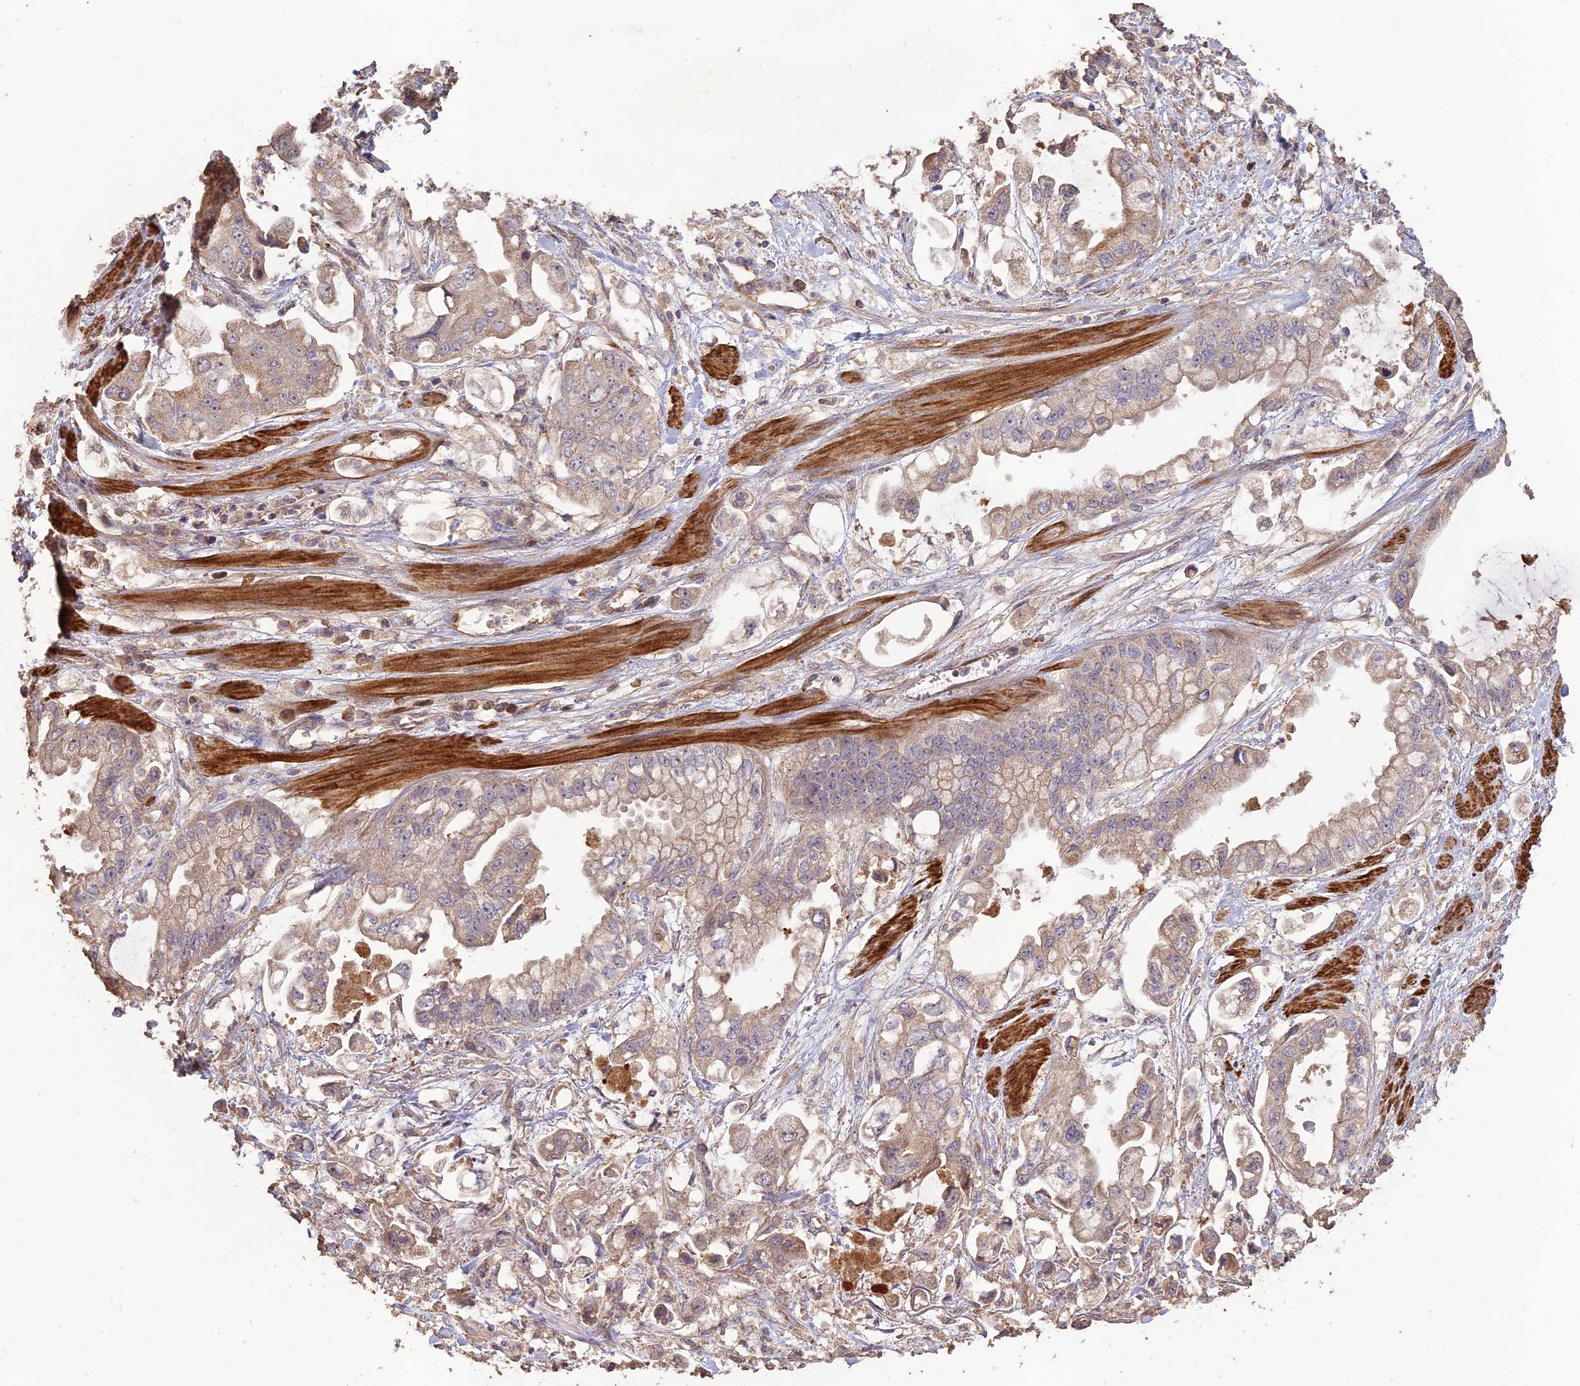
{"staining": {"intensity": "weak", "quantity": "25%-75%", "location": "cytoplasmic/membranous"}, "tissue": "stomach cancer", "cell_type": "Tumor cells", "image_type": "cancer", "snomed": [{"axis": "morphology", "description": "Adenocarcinoma, NOS"}, {"axis": "topography", "description": "Stomach"}], "caption": "An immunohistochemistry (IHC) histopathology image of neoplastic tissue is shown. Protein staining in brown shows weak cytoplasmic/membranous positivity in stomach adenocarcinoma within tumor cells.", "gene": "LAYN", "patient": {"sex": "male", "age": 62}}